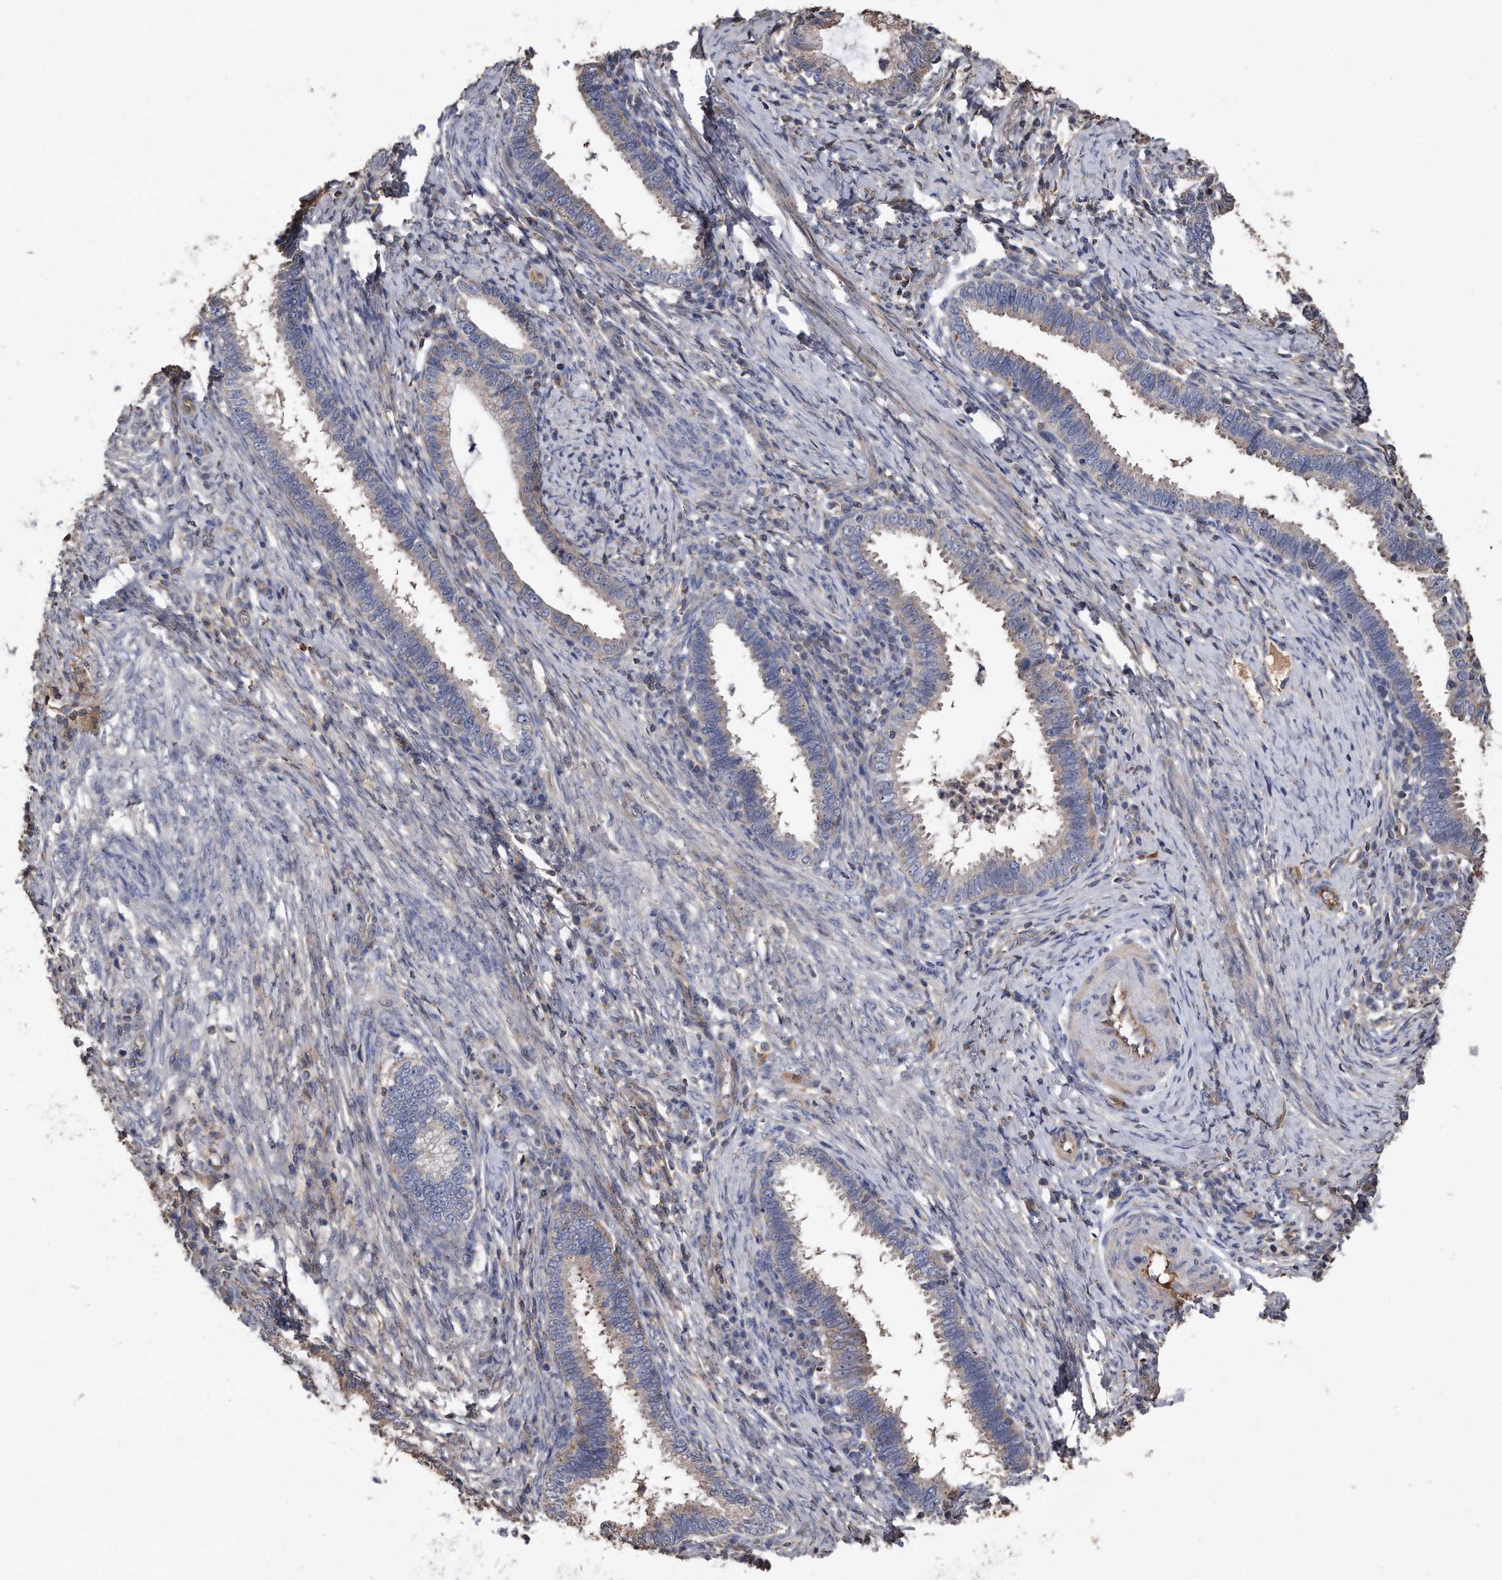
{"staining": {"intensity": "weak", "quantity": "<25%", "location": "cytoplasmic/membranous"}, "tissue": "cervical cancer", "cell_type": "Tumor cells", "image_type": "cancer", "snomed": [{"axis": "morphology", "description": "Adenocarcinoma, NOS"}, {"axis": "topography", "description": "Cervix"}], "caption": "Cervical cancer (adenocarcinoma) was stained to show a protein in brown. There is no significant positivity in tumor cells.", "gene": "KCND3", "patient": {"sex": "female", "age": 36}}